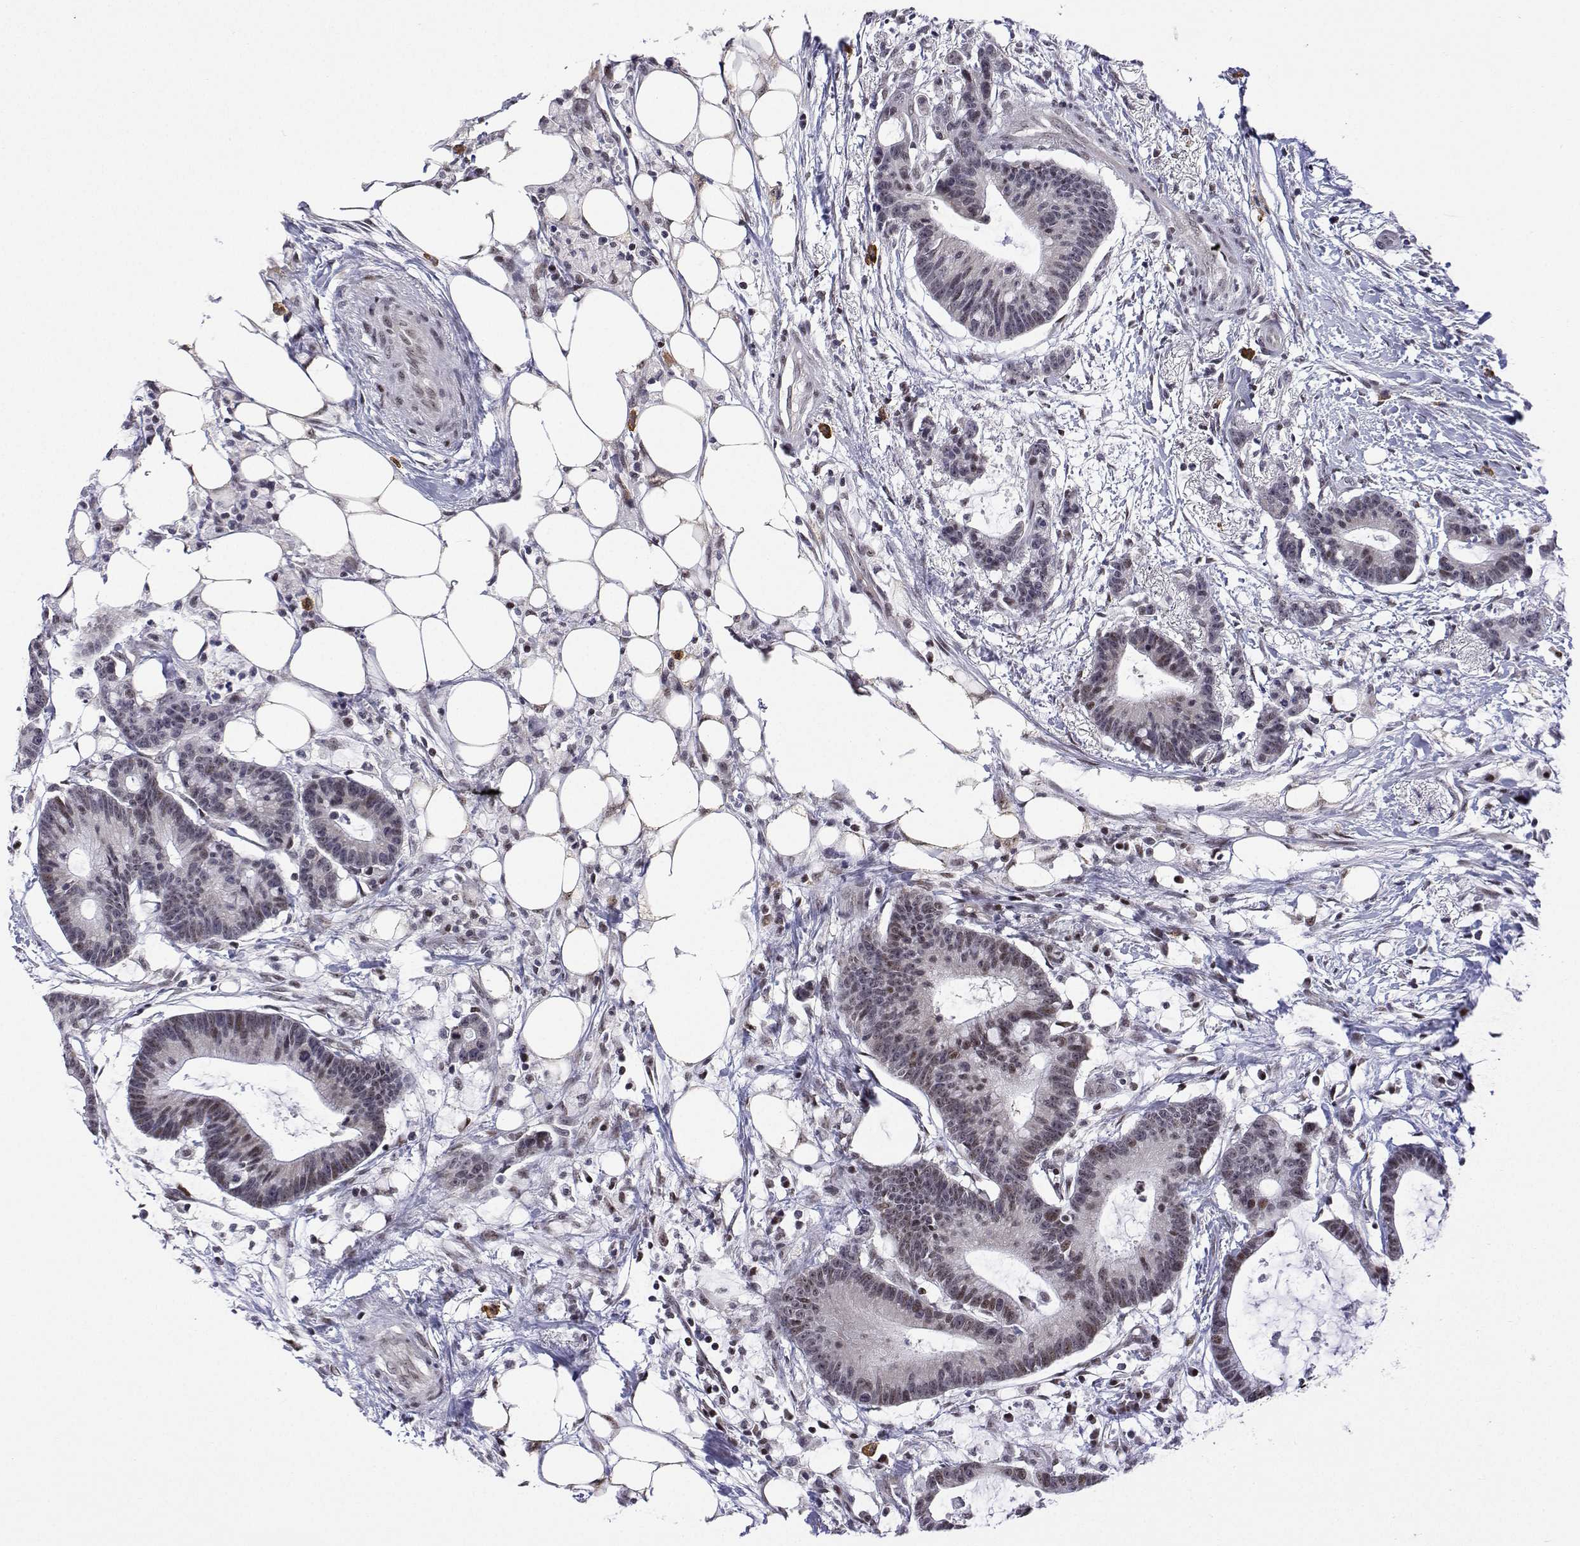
{"staining": {"intensity": "moderate", "quantity": "<25%", "location": "nuclear"}, "tissue": "colorectal cancer", "cell_type": "Tumor cells", "image_type": "cancer", "snomed": [{"axis": "morphology", "description": "Adenocarcinoma, NOS"}, {"axis": "topography", "description": "Colon"}], "caption": "A brown stain labels moderate nuclear staining of a protein in human colorectal cancer (adenocarcinoma) tumor cells.", "gene": "XPC", "patient": {"sex": "female", "age": 78}}